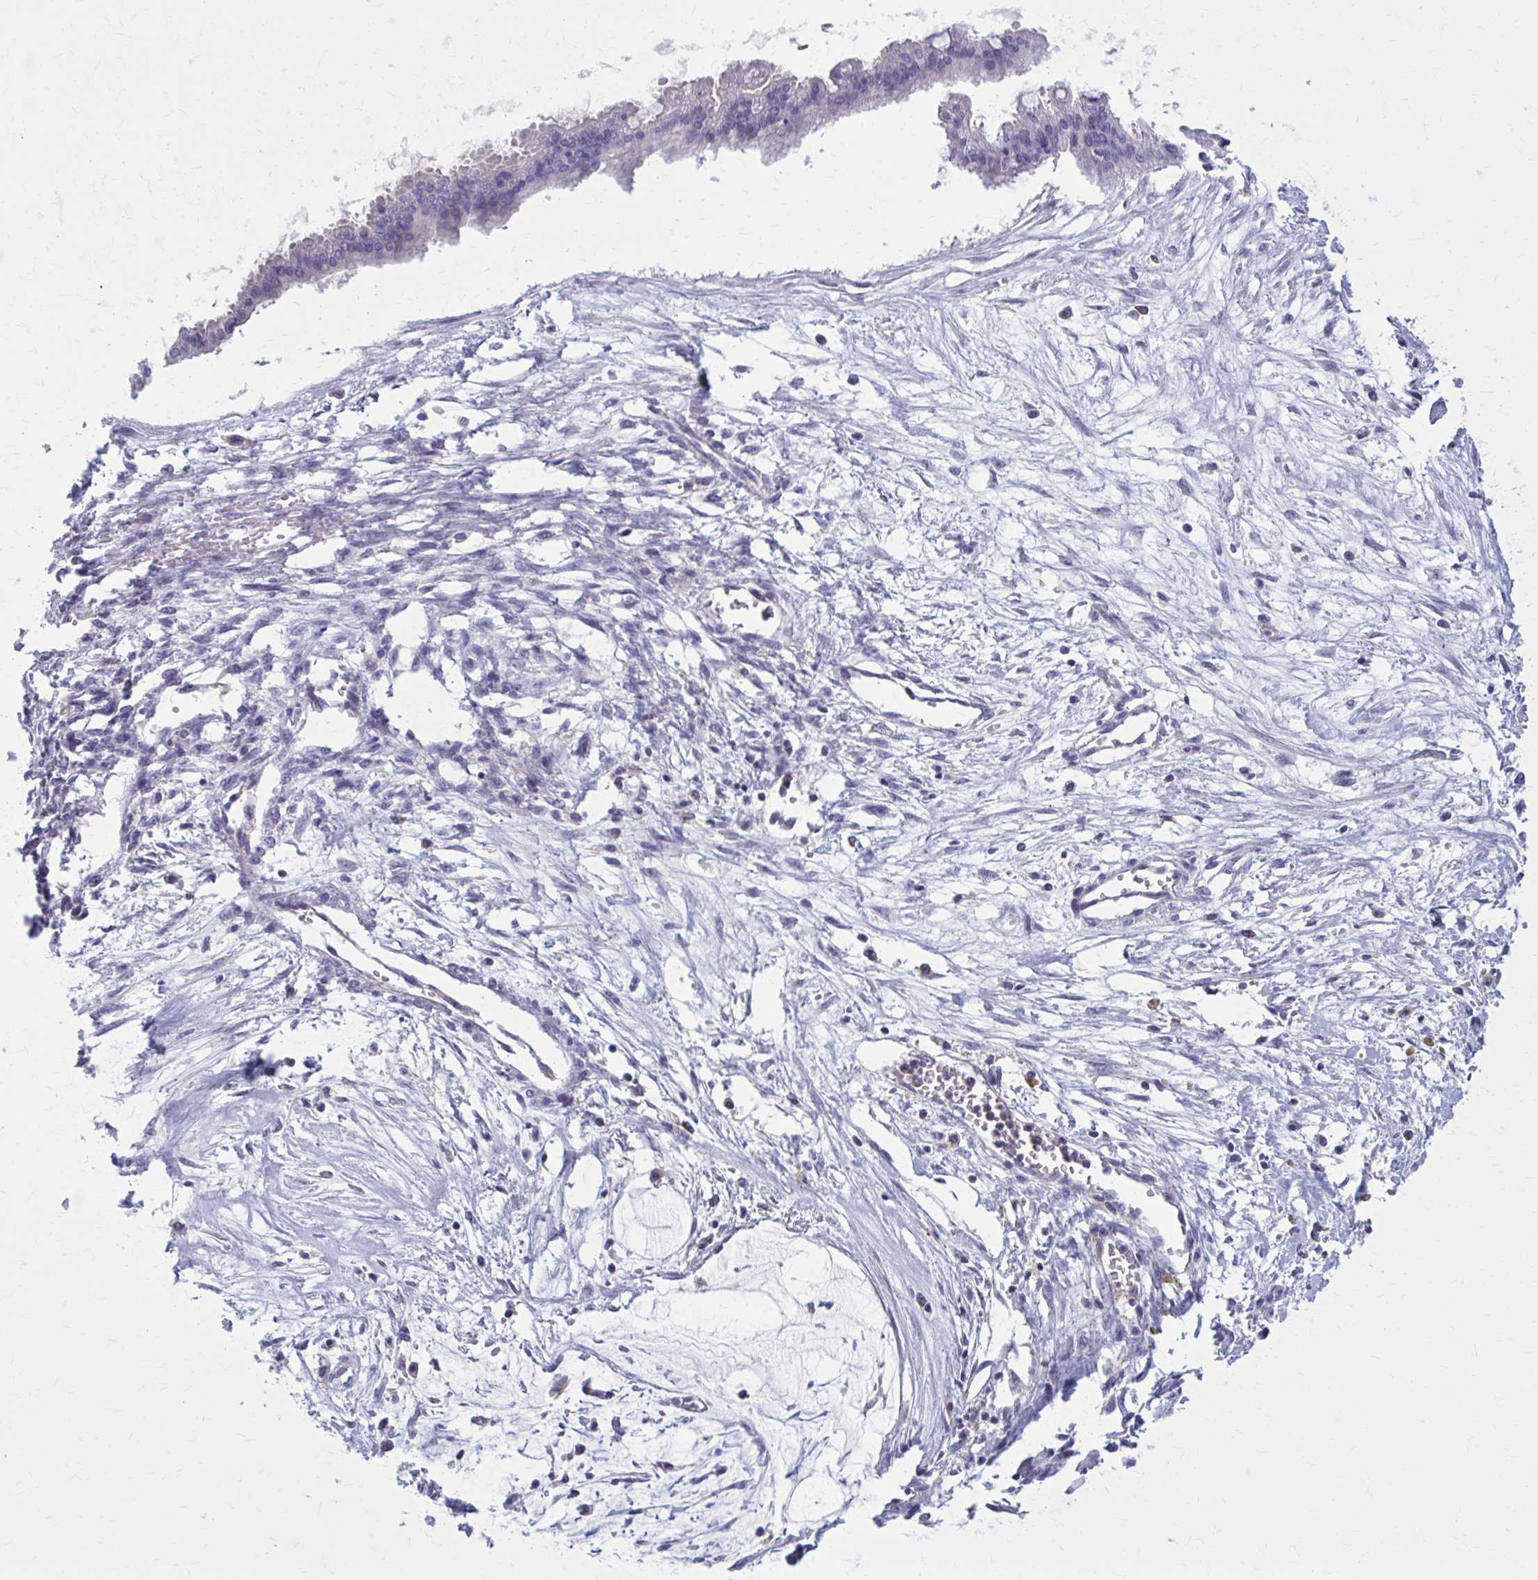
{"staining": {"intensity": "negative", "quantity": "none", "location": "none"}, "tissue": "ovarian cancer", "cell_type": "Tumor cells", "image_type": "cancer", "snomed": [{"axis": "morphology", "description": "Cystadenocarcinoma, mucinous, NOS"}, {"axis": "topography", "description": "Ovary"}], "caption": "Ovarian cancer (mucinous cystadenocarcinoma) stained for a protein using IHC demonstrates no expression tumor cells.", "gene": "OR4A47", "patient": {"sex": "female", "age": 73}}